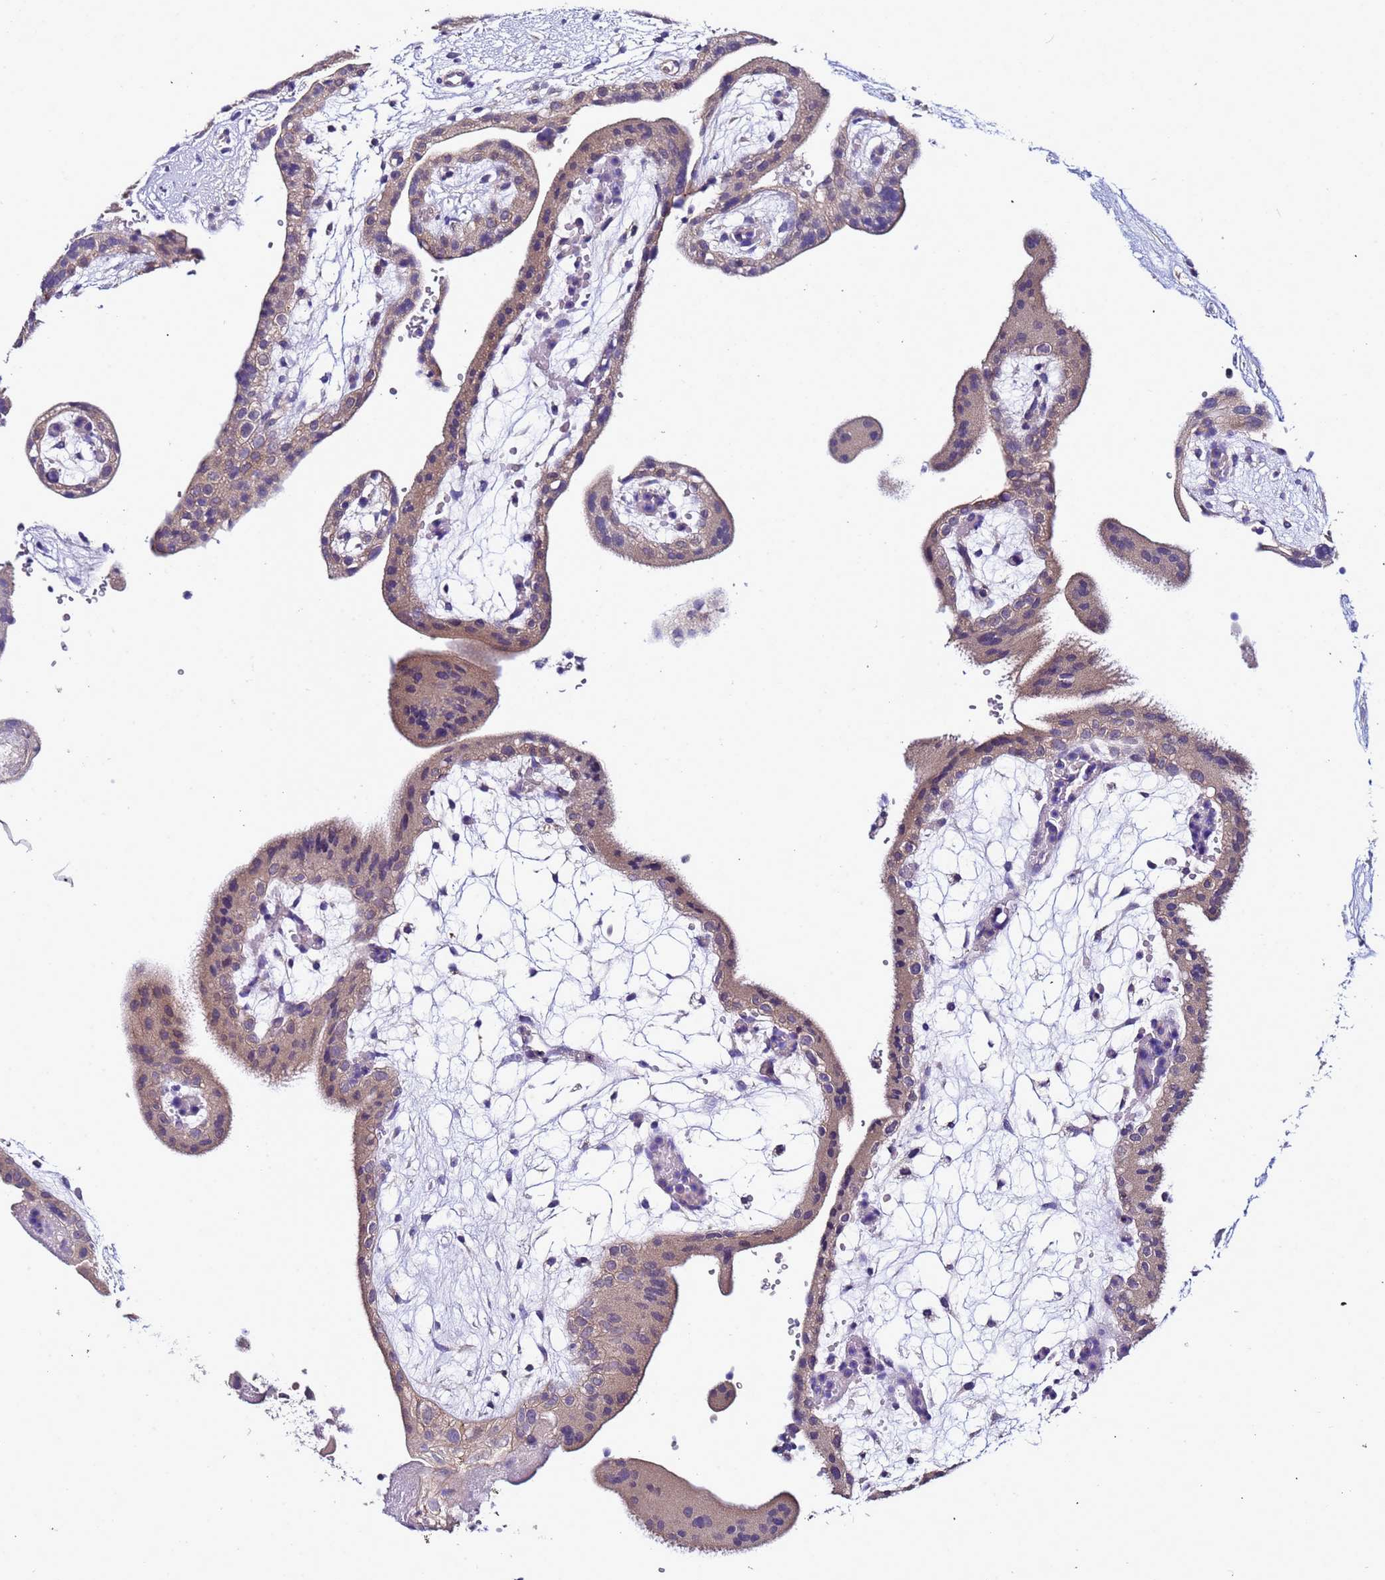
{"staining": {"intensity": "weak", "quantity": ">75%", "location": "cytoplasmic/membranous"}, "tissue": "placenta", "cell_type": "Decidual cells", "image_type": "normal", "snomed": [{"axis": "morphology", "description": "Normal tissue, NOS"}, {"axis": "topography", "description": "Placenta"}], "caption": "IHC (DAB) staining of unremarkable human placenta reveals weak cytoplasmic/membranous protein staining in approximately >75% of decidual cells.", "gene": "ELMOD2", "patient": {"sex": "female", "age": 18}}